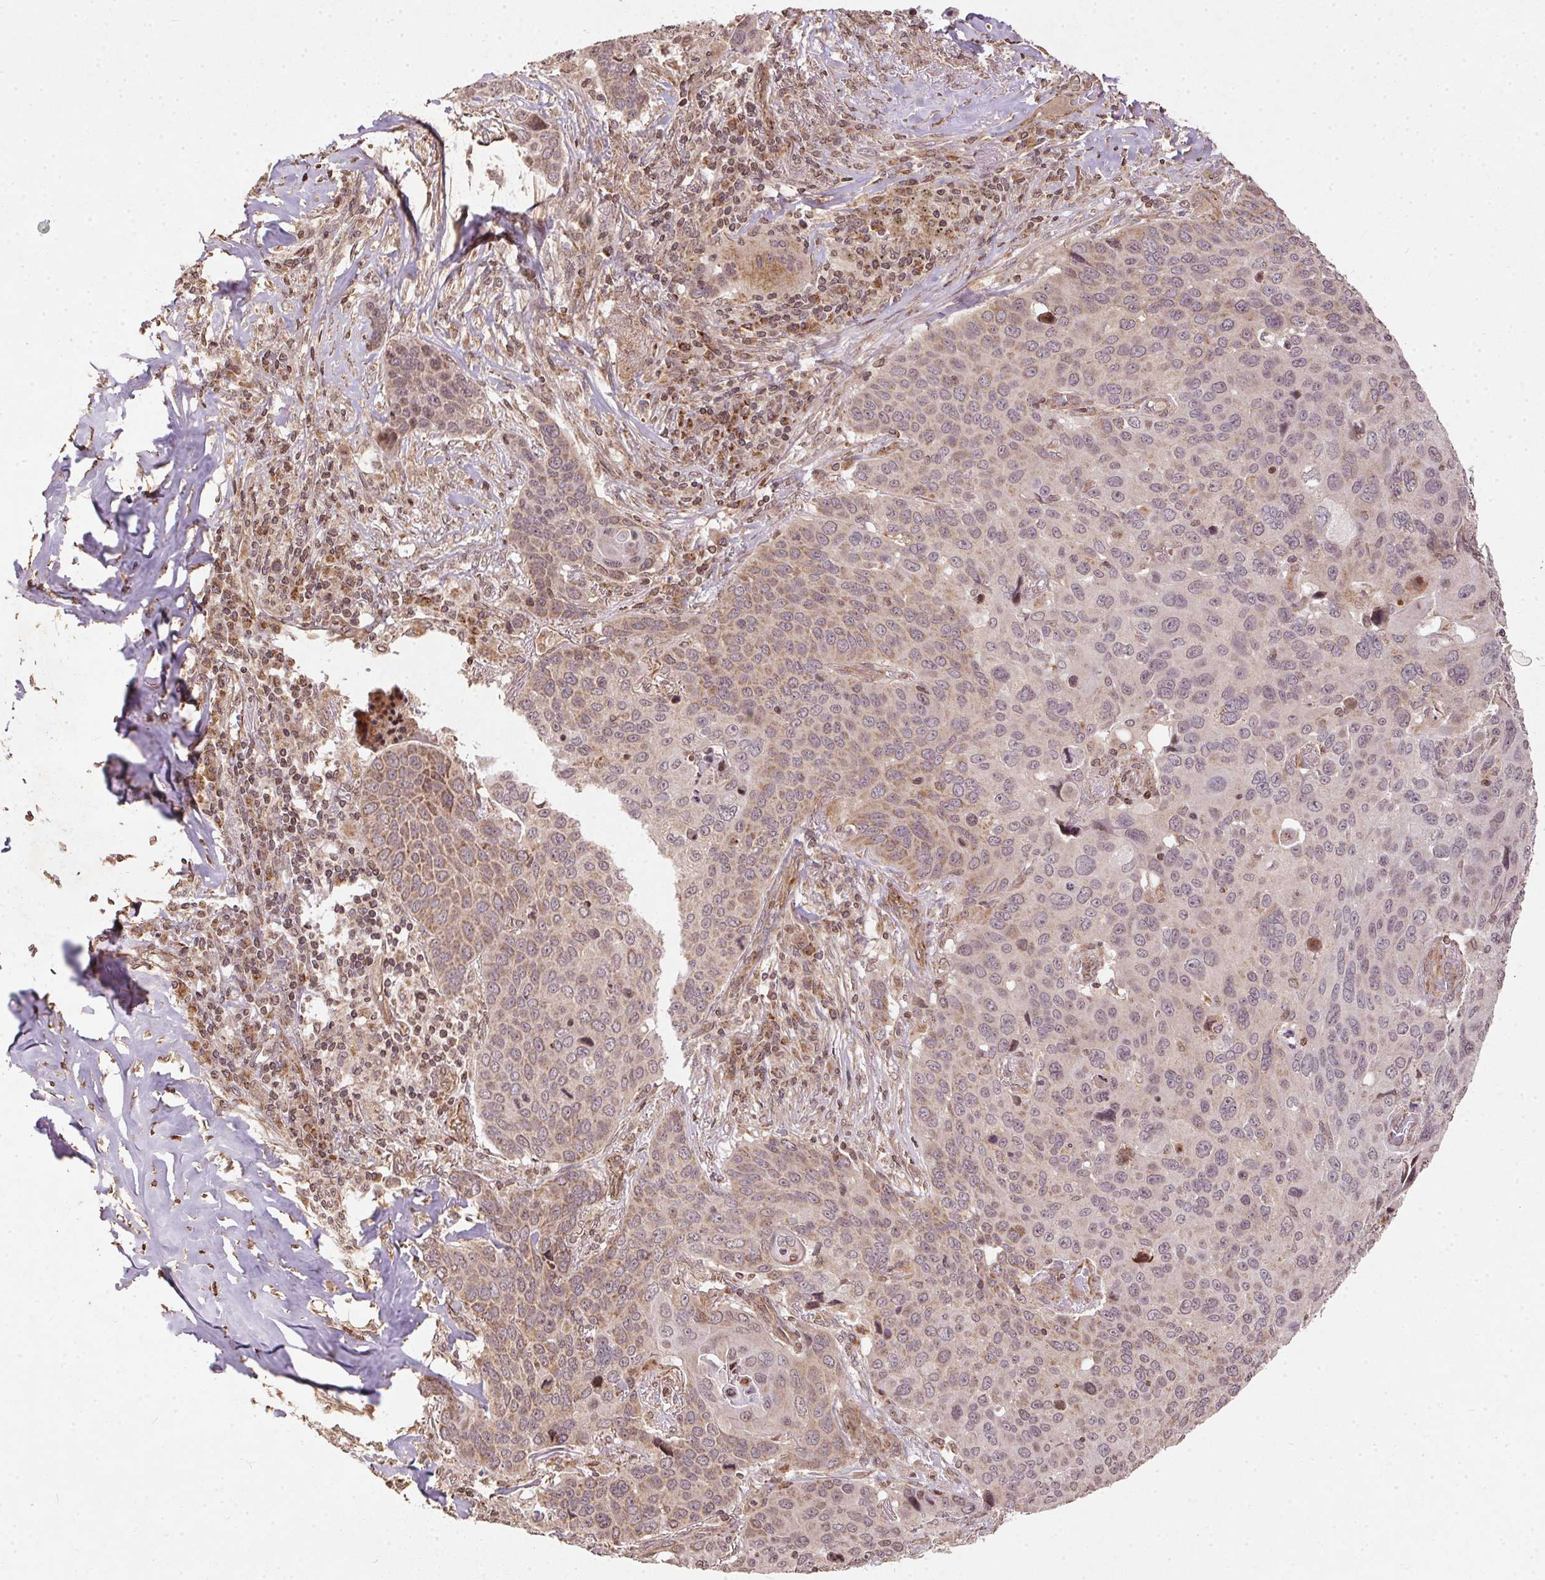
{"staining": {"intensity": "weak", "quantity": "25%-75%", "location": "cytoplasmic/membranous"}, "tissue": "lung cancer", "cell_type": "Tumor cells", "image_type": "cancer", "snomed": [{"axis": "morphology", "description": "Squamous cell carcinoma, NOS"}, {"axis": "topography", "description": "Lung"}], "caption": "A photomicrograph of human squamous cell carcinoma (lung) stained for a protein reveals weak cytoplasmic/membranous brown staining in tumor cells.", "gene": "SPRED2", "patient": {"sex": "male", "age": 68}}